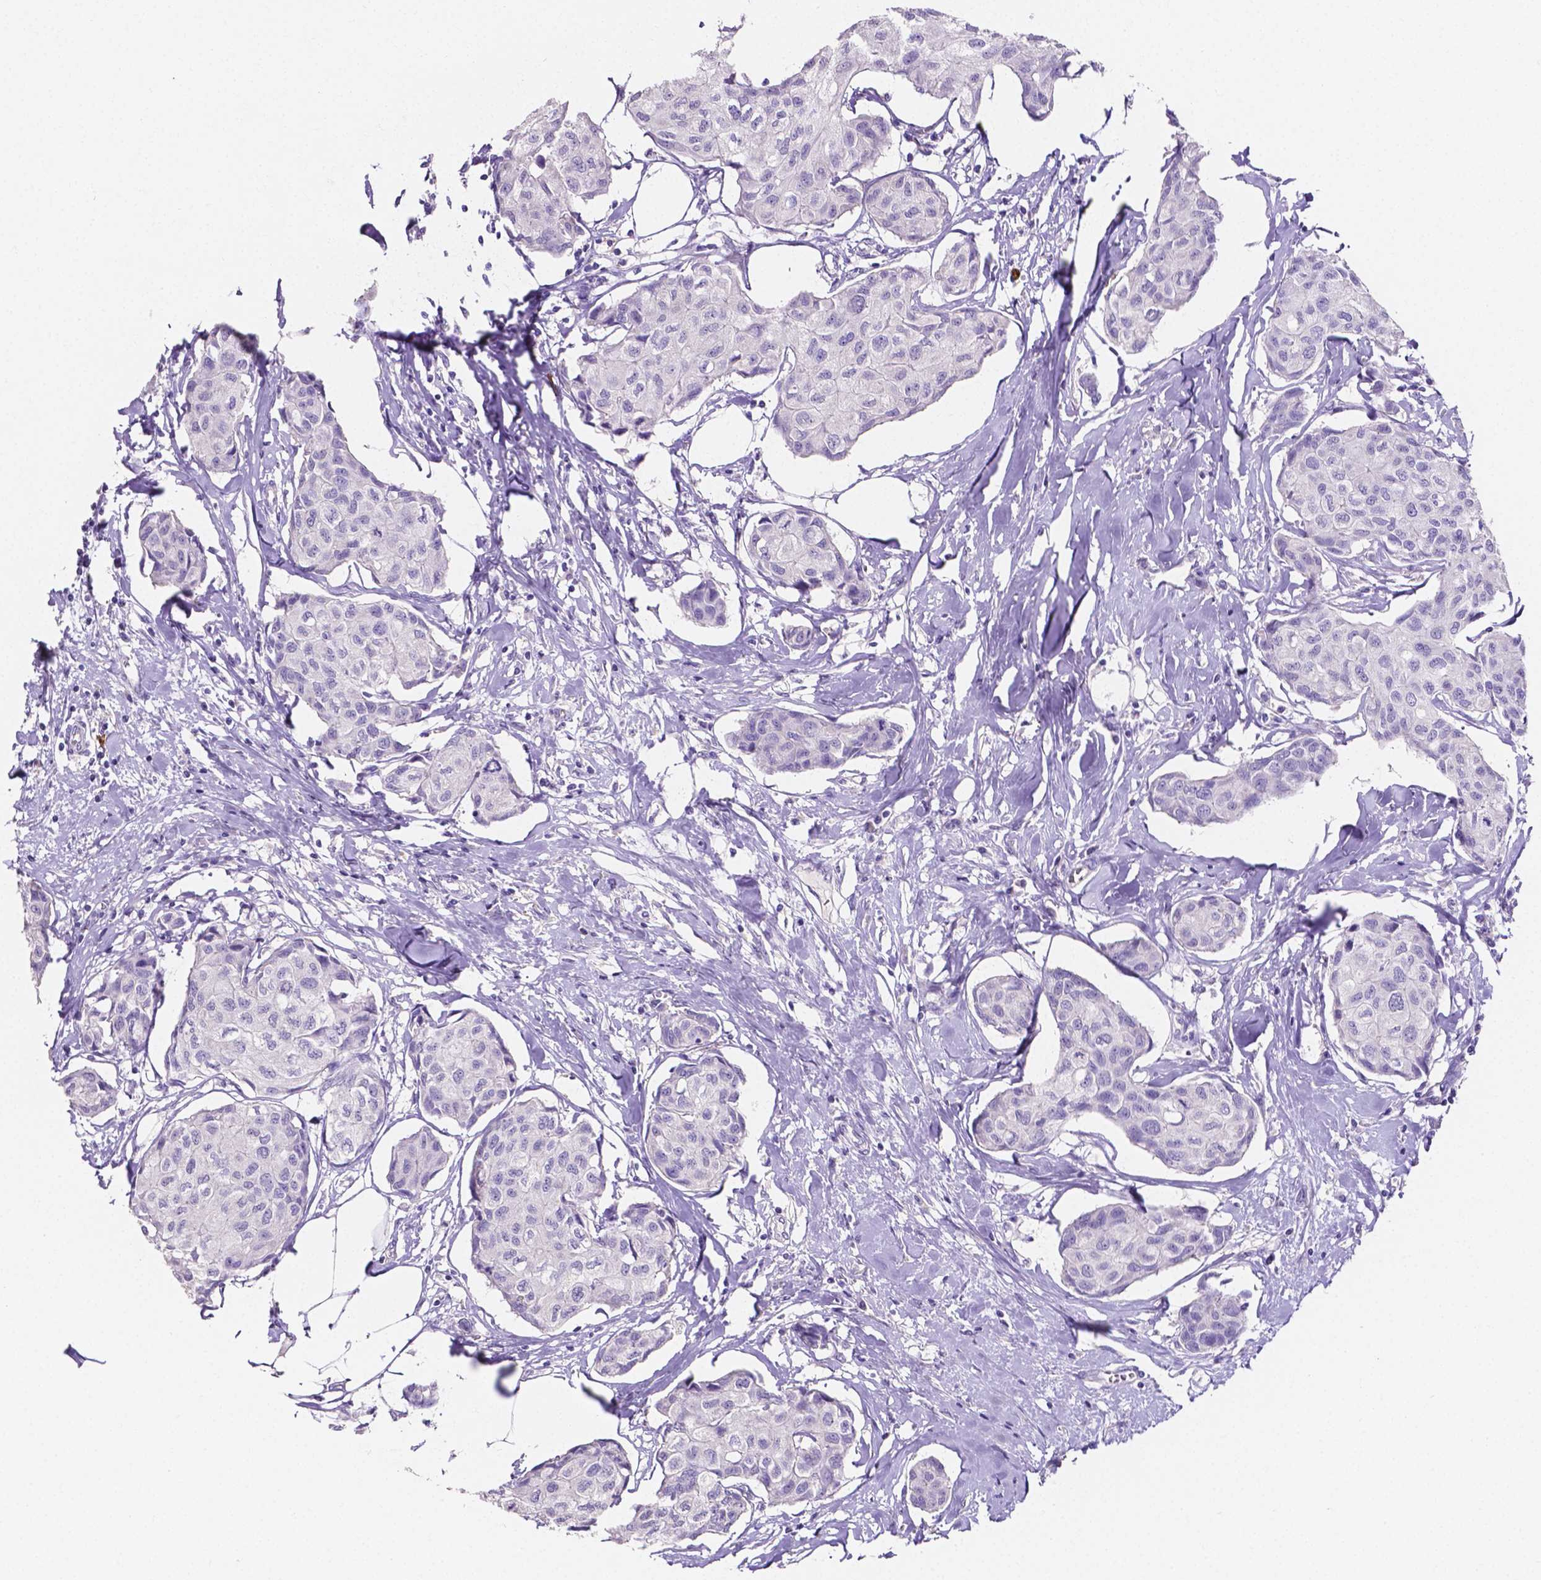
{"staining": {"intensity": "negative", "quantity": "none", "location": "none"}, "tissue": "breast cancer", "cell_type": "Tumor cells", "image_type": "cancer", "snomed": [{"axis": "morphology", "description": "Duct carcinoma"}, {"axis": "topography", "description": "Breast"}], "caption": "Immunohistochemistry micrograph of neoplastic tissue: invasive ductal carcinoma (breast) stained with DAB (3,3'-diaminobenzidine) exhibits no significant protein staining in tumor cells.", "gene": "MMP9", "patient": {"sex": "female", "age": 80}}